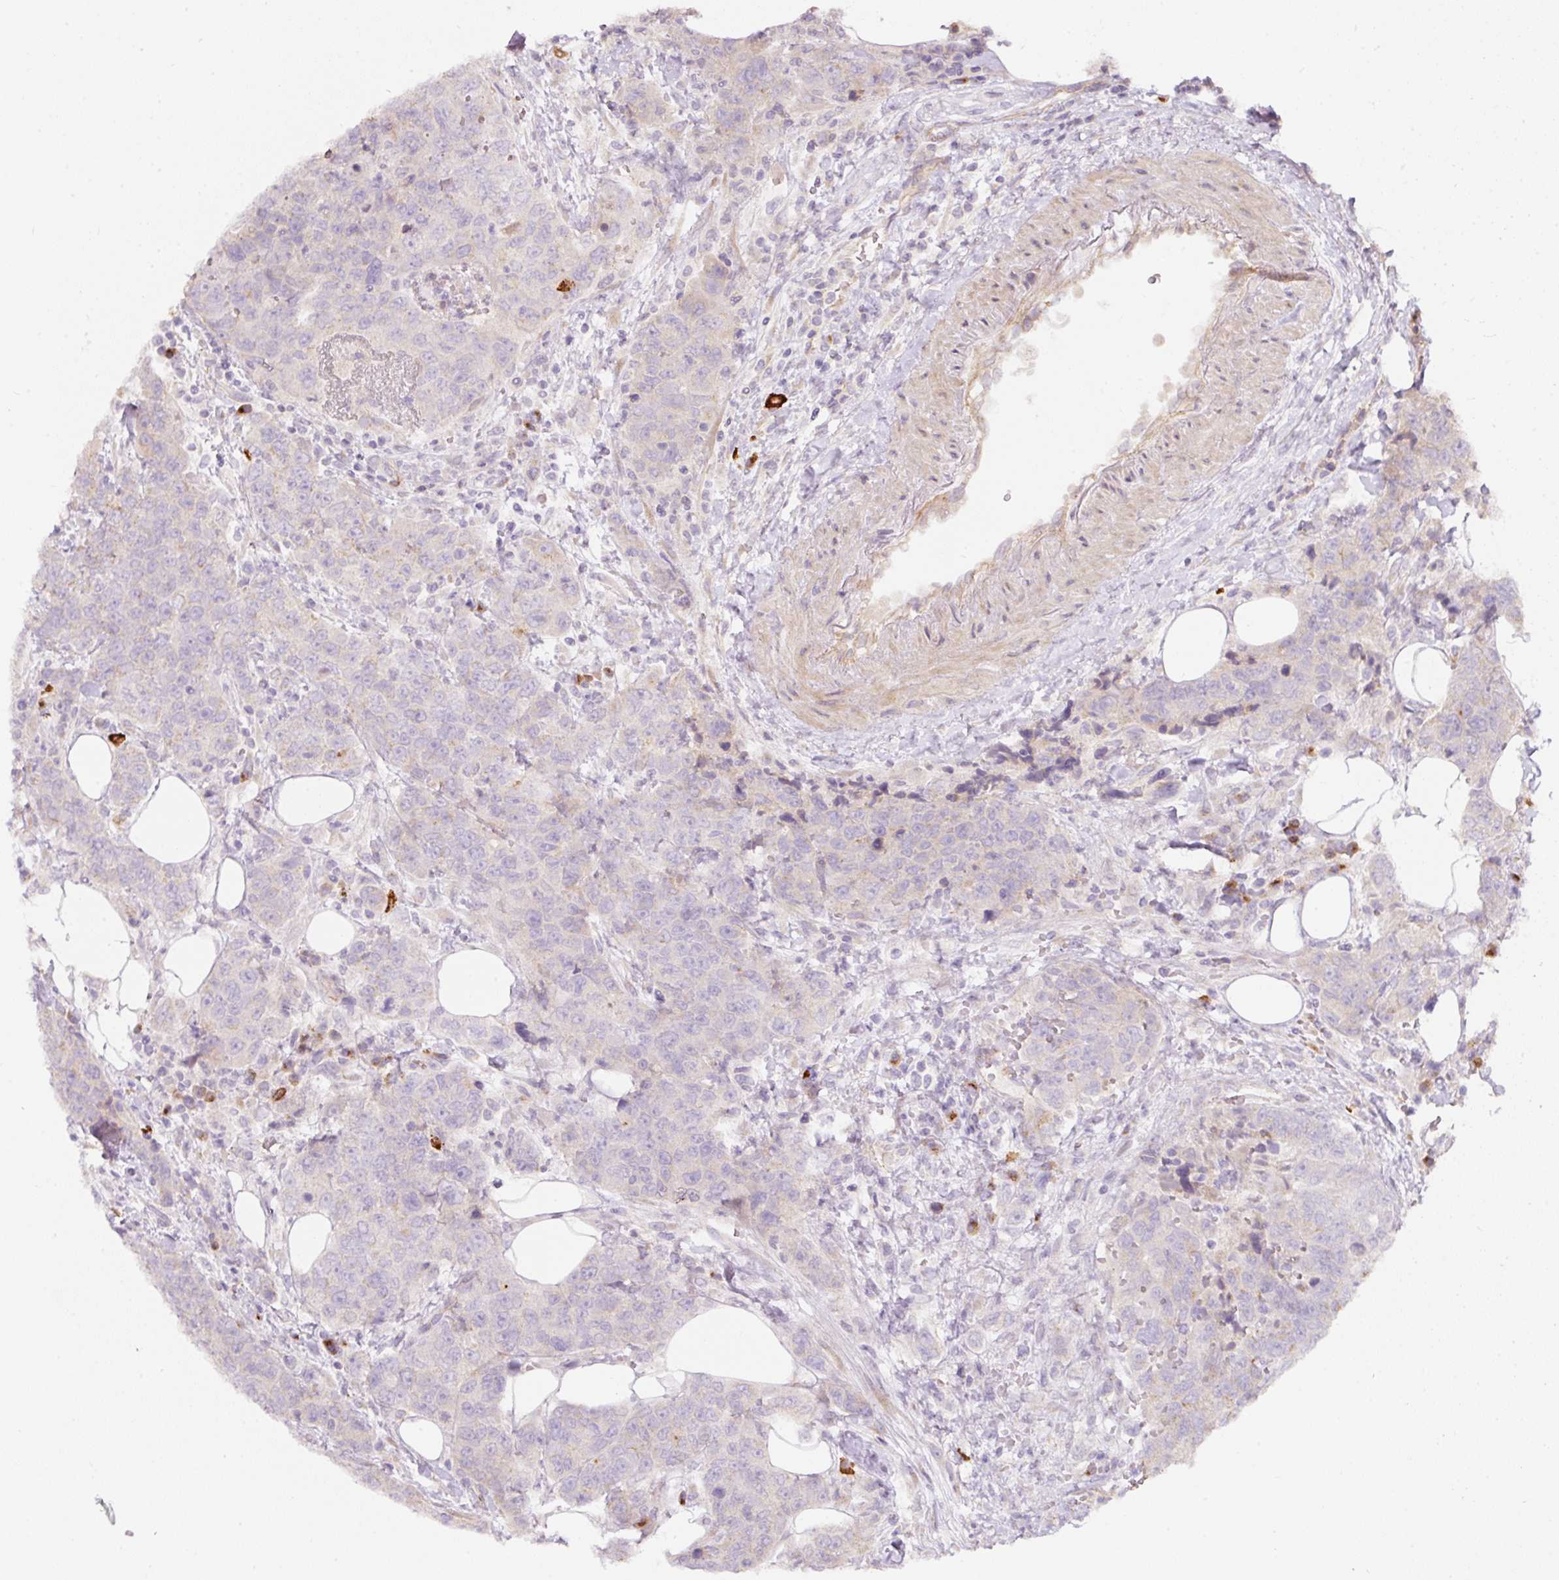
{"staining": {"intensity": "negative", "quantity": "none", "location": "none"}, "tissue": "urothelial cancer", "cell_type": "Tumor cells", "image_type": "cancer", "snomed": [{"axis": "morphology", "description": "Urothelial carcinoma, High grade"}, {"axis": "topography", "description": "Urinary bladder"}], "caption": "High power microscopy photomicrograph of an immunohistochemistry (IHC) photomicrograph of urothelial cancer, revealing no significant positivity in tumor cells.", "gene": "NBPF11", "patient": {"sex": "female", "age": 78}}